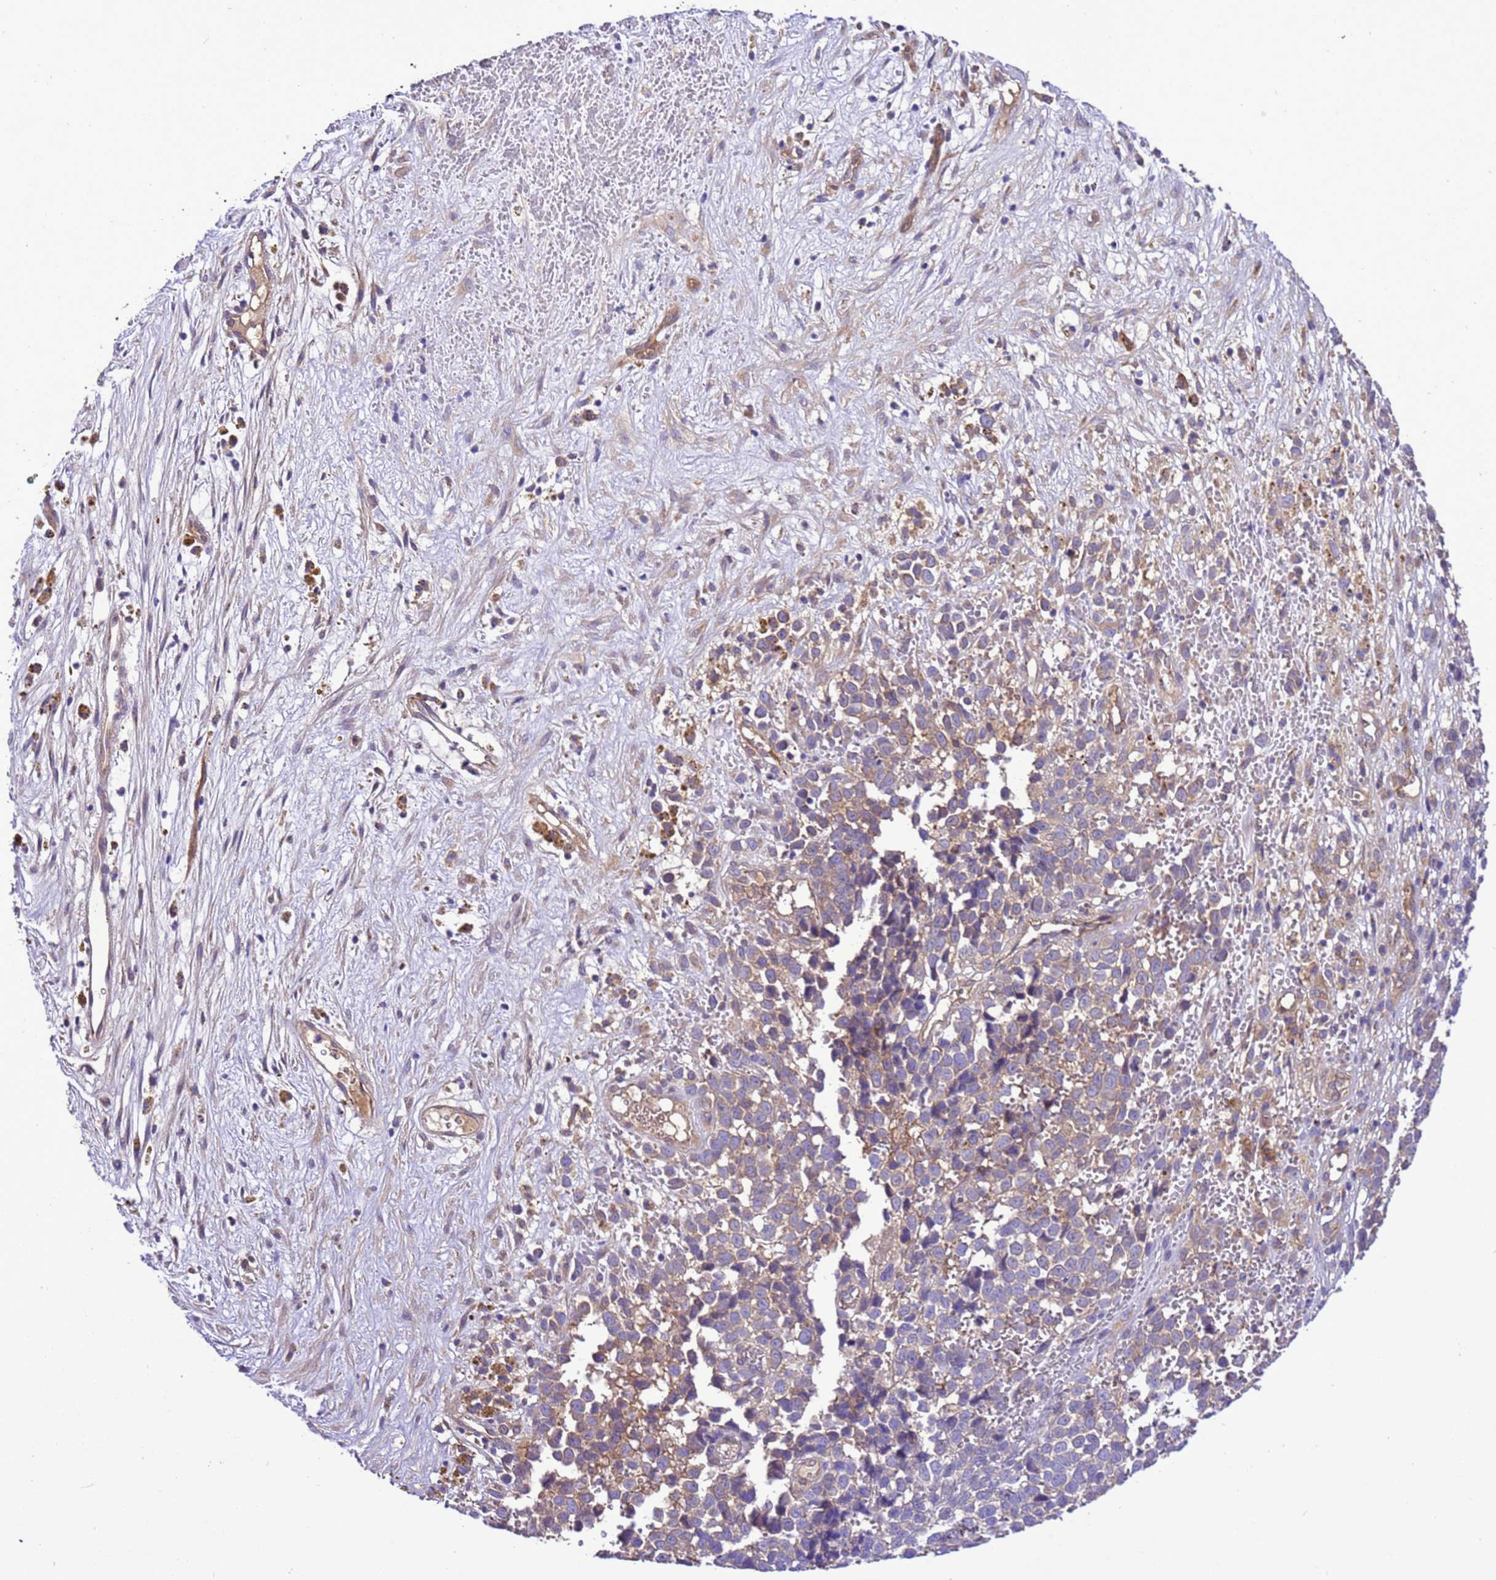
{"staining": {"intensity": "weak", "quantity": "25%-75%", "location": "cytoplasmic/membranous"}, "tissue": "melanoma", "cell_type": "Tumor cells", "image_type": "cancer", "snomed": [{"axis": "morphology", "description": "Malignant melanoma, NOS"}, {"axis": "topography", "description": "Nose, NOS"}], "caption": "An immunohistochemistry micrograph of neoplastic tissue is shown. Protein staining in brown labels weak cytoplasmic/membranous positivity in melanoma within tumor cells. The staining was performed using DAB (3,3'-diaminobenzidine) to visualize the protein expression in brown, while the nuclei were stained in blue with hematoxylin (Magnification: 20x).", "gene": "RABEP2", "patient": {"sex": "female", "age": 48}}